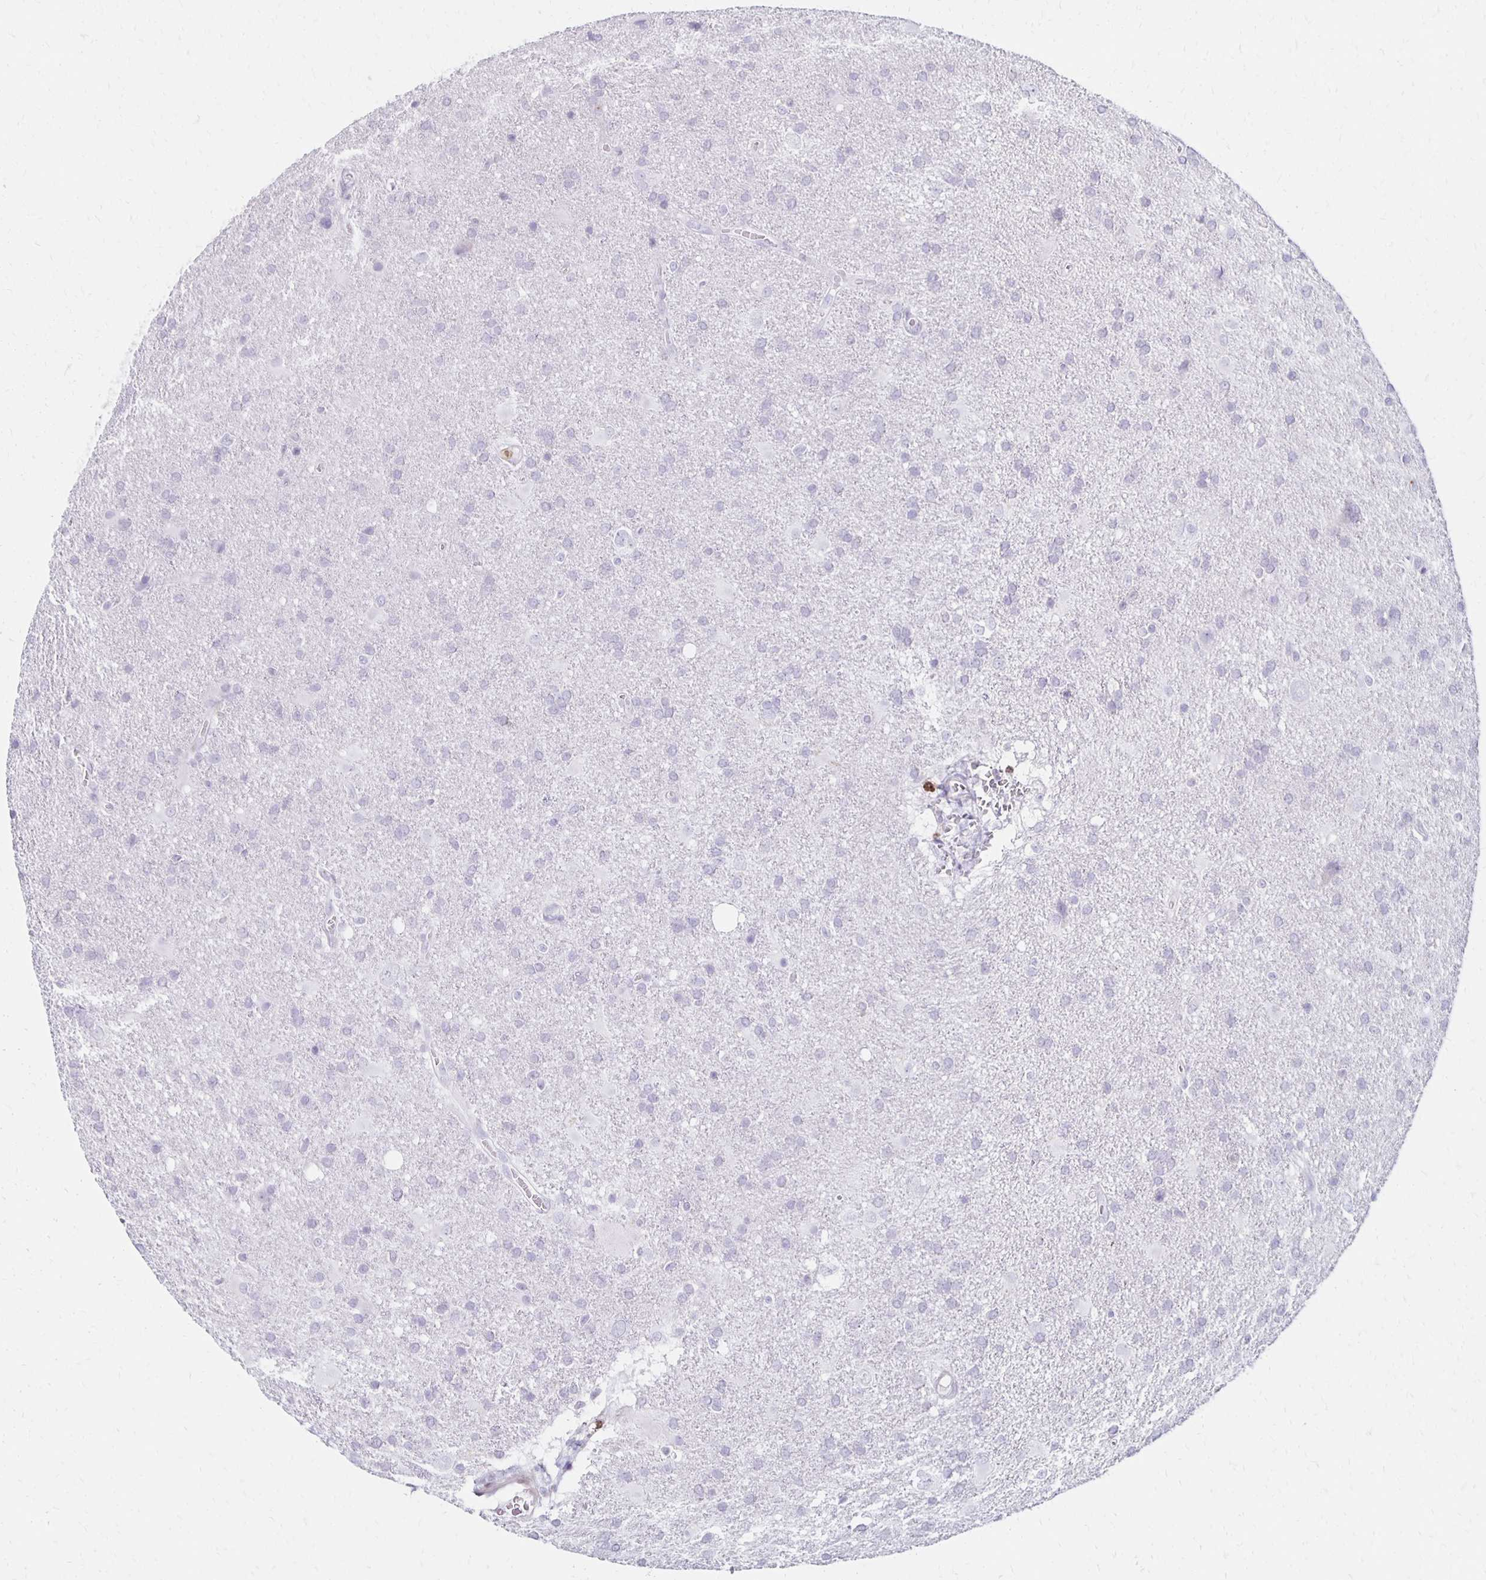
{"staining": {"intensity": "negative", "quantity": "none", "location": "none"}, "tissue": "glioma", "cell_type": "Tumor cells", "image_type": "cancer", "snomed": [{"axis": "morphology", "description": "Glioma, malignant, Low grade"}, {"axis": "topography", "description": "Brain"}], "caption": "Glioma stained for a protein using immunohistochemistry (IHC) shows no staining tumor cells.", "gene": "CCL21", "patient": {"sex": "male", "age": 66}}